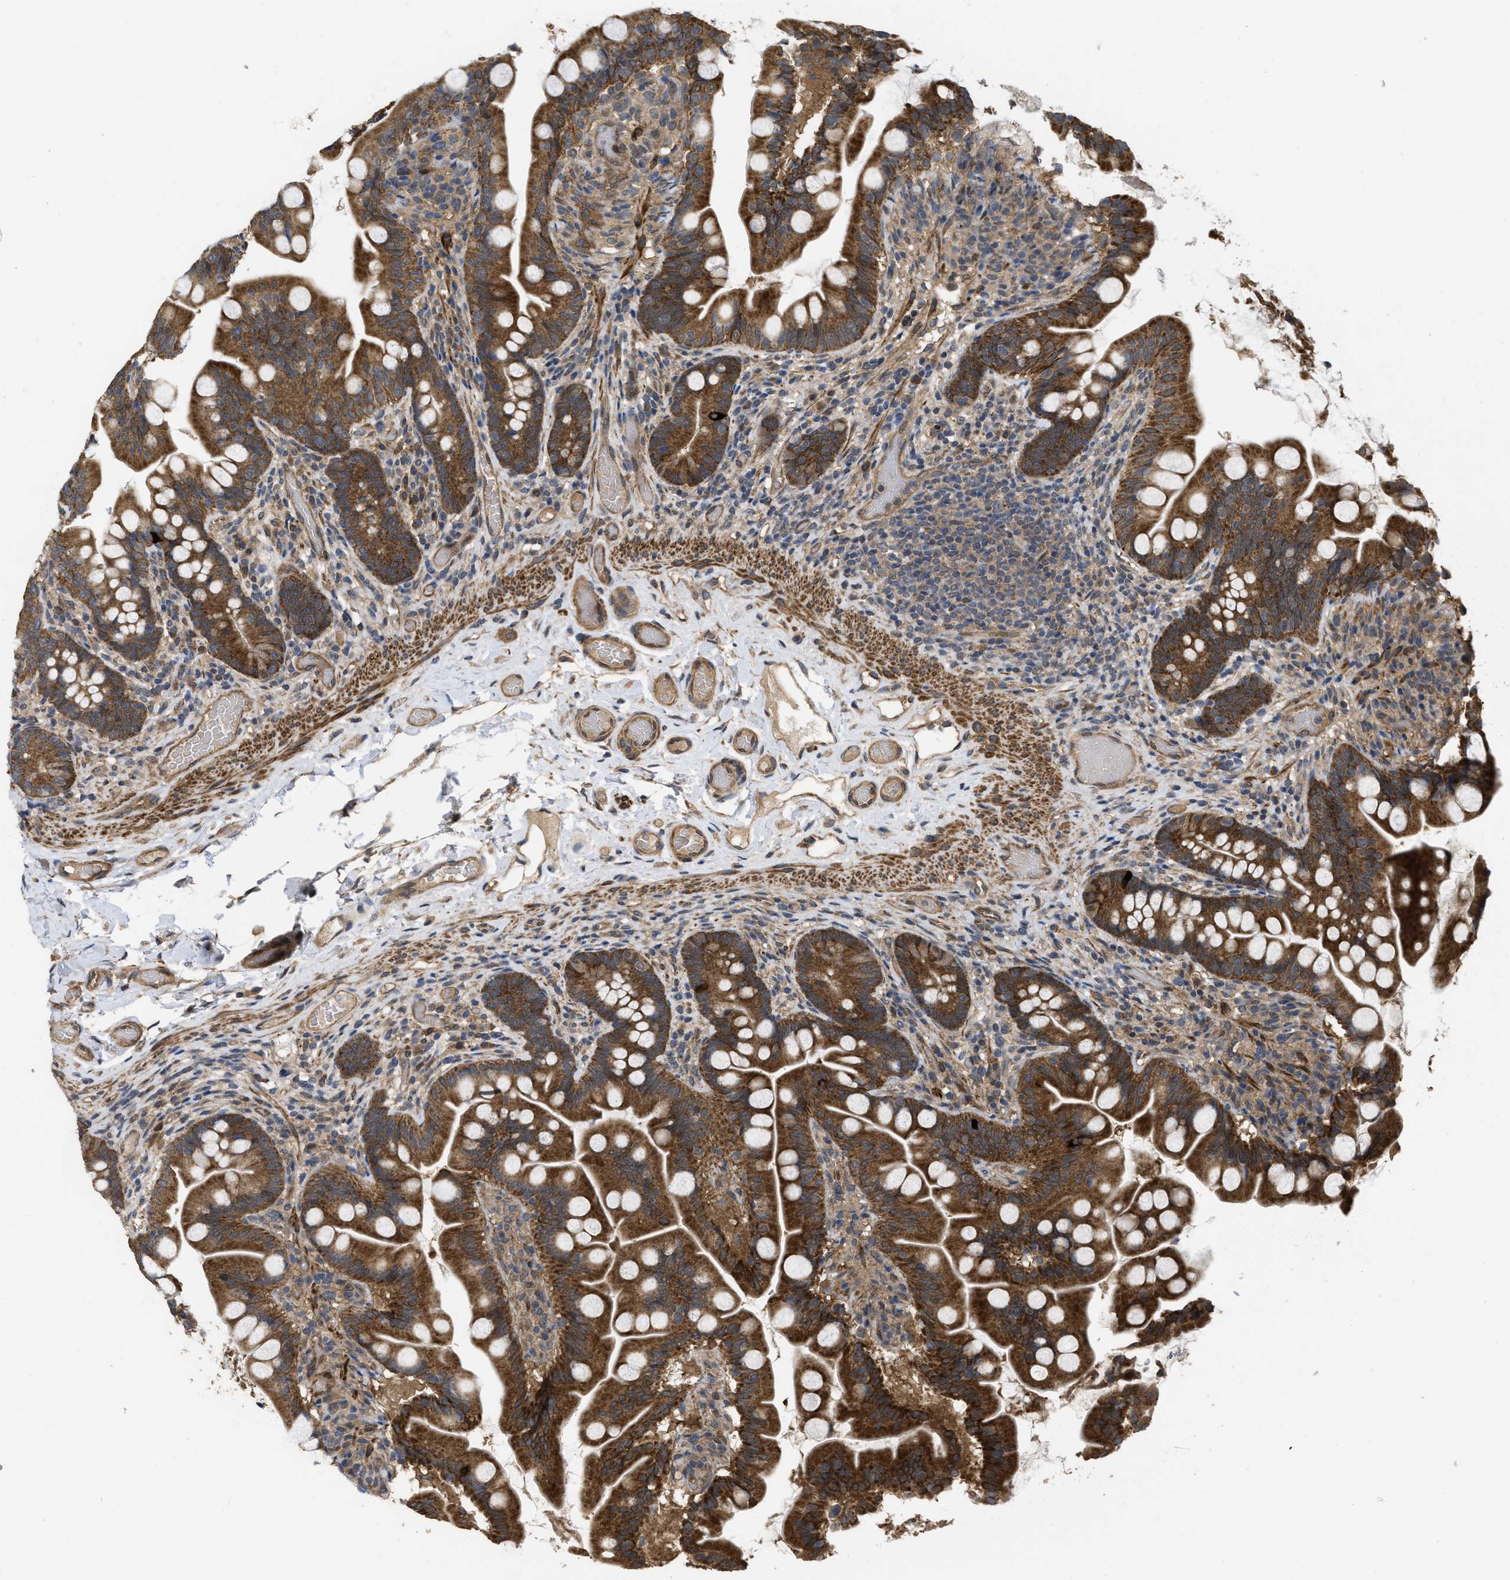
{"staining": {"intensity": "strong", "quantity": ">75%", "location": "cytoplasmic/membranous"}, "tissue": "small intestine", "cell_type": "Glandular cells", "image_type": "normal", "snomed": [{"axis": "morphology", "description": "Normal tissue, NOS"}, {"axis": "topography", "description": "Small intestine"}], "caption": "Normal small intestine demonstrates strong cytoplasmic/membranous positivity in approximately >75% of glandular cells, visualized by immunohistochemistry. Immunohistochemistry (ihc) stains the protein of interest in brown and the nuclei are stained blue.", "gene": "FZD6", "patient": {"sex": "female", "age": 56}}